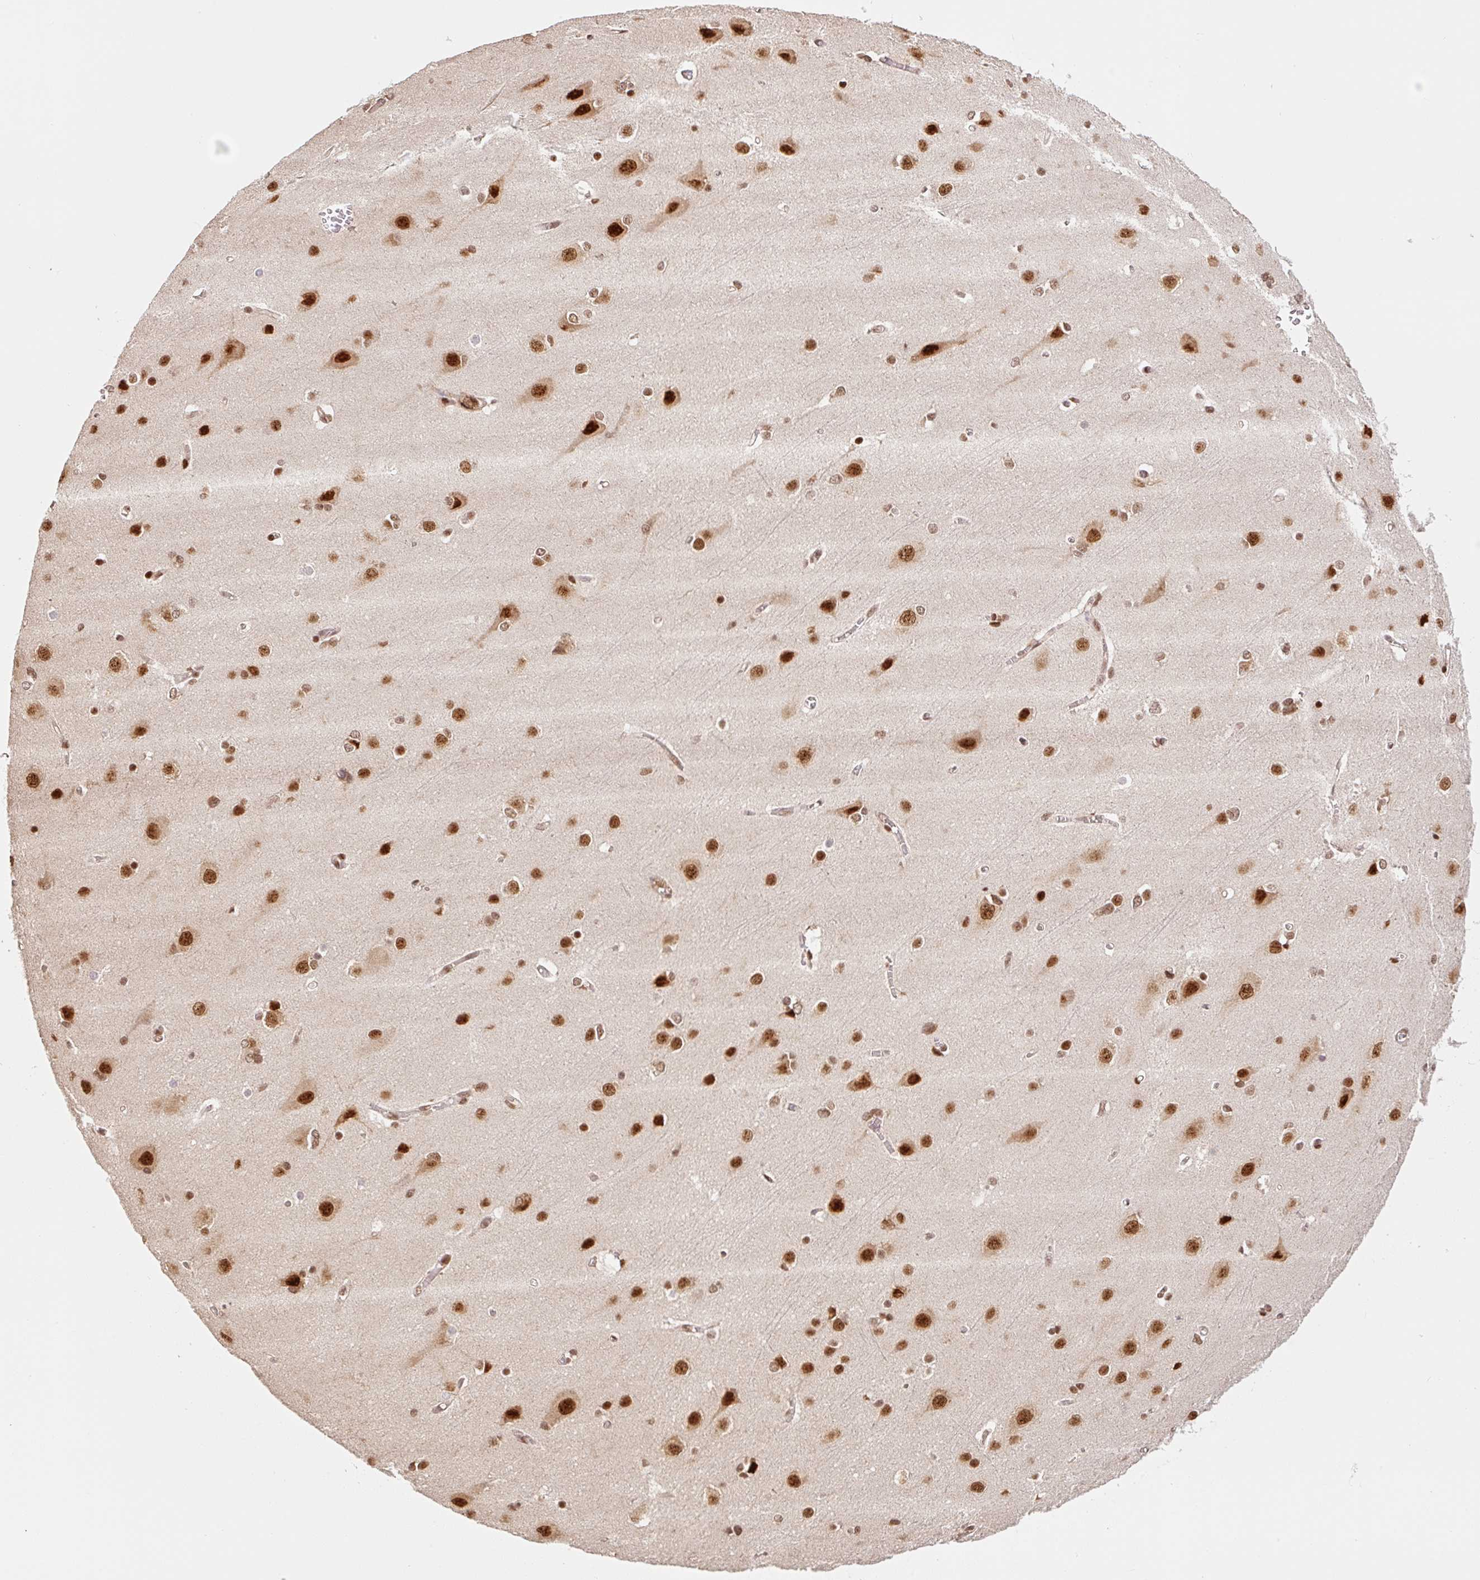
{"staining": {"intensity": "weak", "quantity": ">75%", "location": "nuclear"}, "tissue": "cerebral cortex", "cell_type": "Endothelial cells", "image_type": "normal", "snomed": [{"axis": "morphology", "description": "Normal tissue, NOS"}, {"axis": "topography", "description": "Cerebral cortex"}], "caption": "Endothelial cells reveal low levels of weak nuclear expression in about >75% of cells in unremarkable human cerebral cortex. (IHC, brightfield microscopy, high magnification).", "gene": "INTS8", "patient": {"sex": "male", "age": 37}}